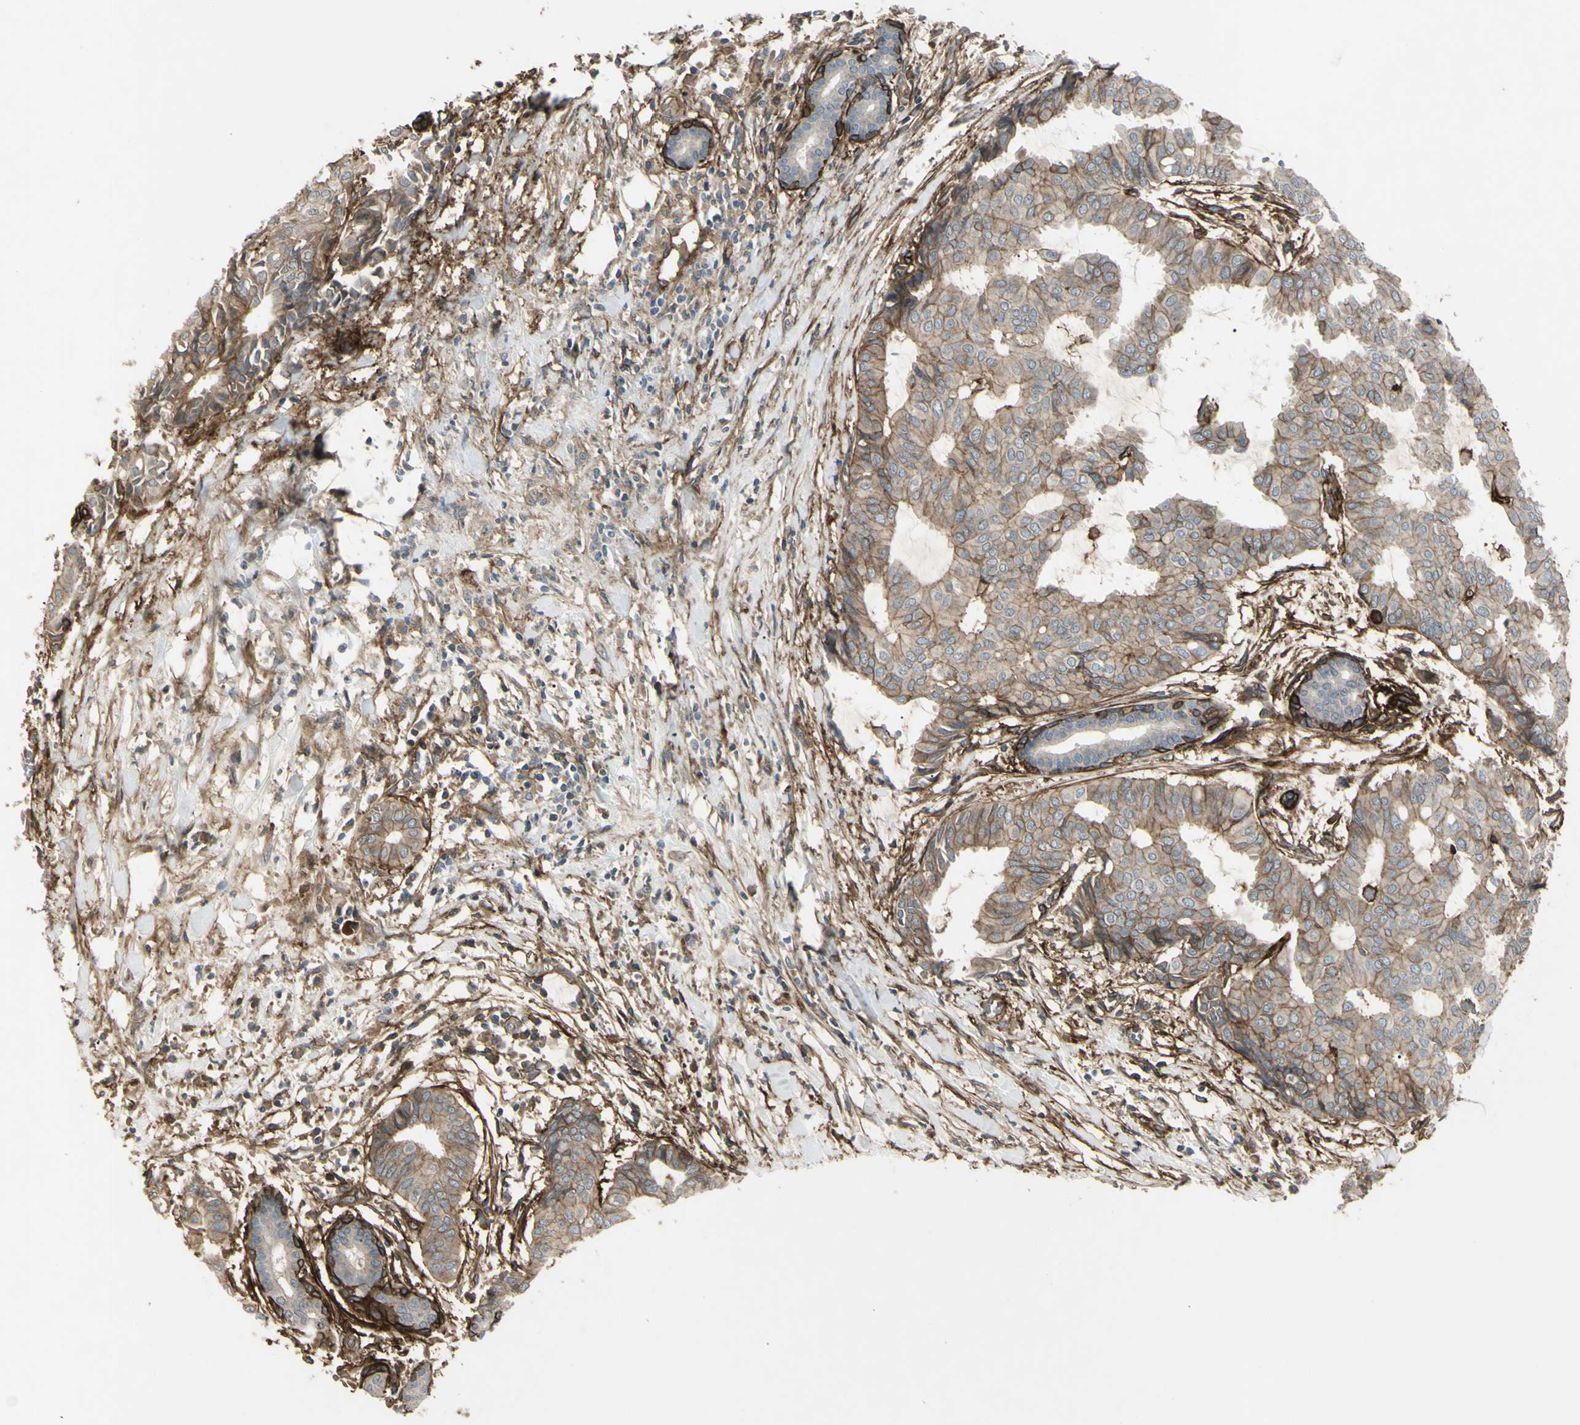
{"staining": {"intensity": "moderate", "quantity": ">75%", "location": "cytoplasmic/membranous"}, "tissue": "head and neck cancer", "cell_type": "Tumor cells", "image_type": "cancer", "snomed": [{"axis": "morphology", "description": "Adenocarcinoma, NOS"}, {"axis": "topography", "description": "Salivary gland"}, {"axis": "topography", "description": "Head-Neck"}], "caption": "An image showing moderate cytoplasmic/membranous positivity in approximately >75% of tumor cells in head and neck cancer, as visualized by brown immunohistochemical staining.", "gene": "CD276", "patient": {"sex": "female", "age": 59}}